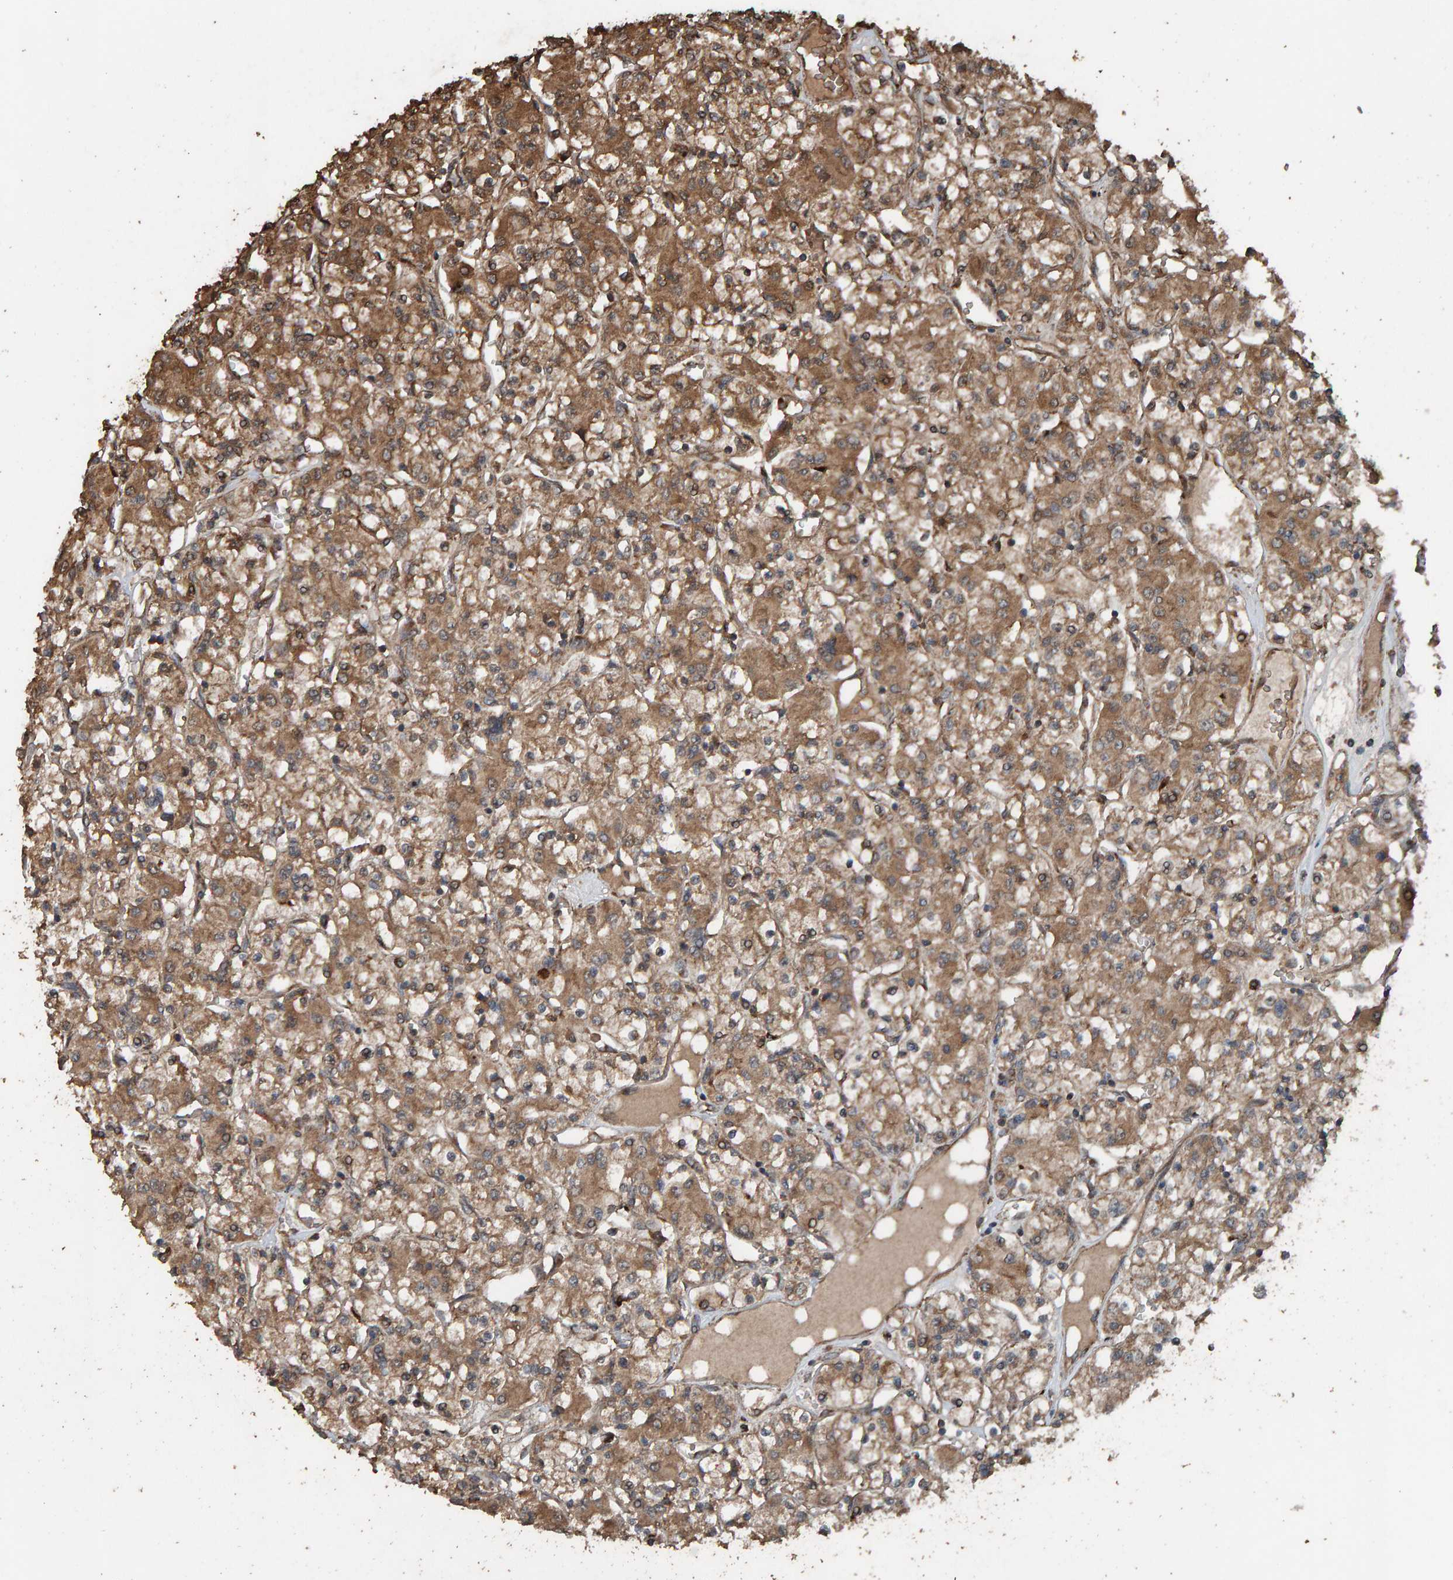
{"staining": {"intensity": "moderate", "quantity": ">75%", "location": "cytoplasmic/membranous"}, "tissue": "renal cancer", "cell_type": "Tumor cells", "image_type": "cancer", "snomed": [{"axis": "morphology", "description": "Adenocarcinoma, NOS"}, {"axis": "topography", "description": "Kidney"}], "caption": "Human renal cancer (adenocarcinoma) stained with a brown dye shows moderate cytoplasmic/membranous positive expression in approximately >75% of tumor cells.", "gene": "DUS1L", "patient": {"sex": "female", "age": 59}}